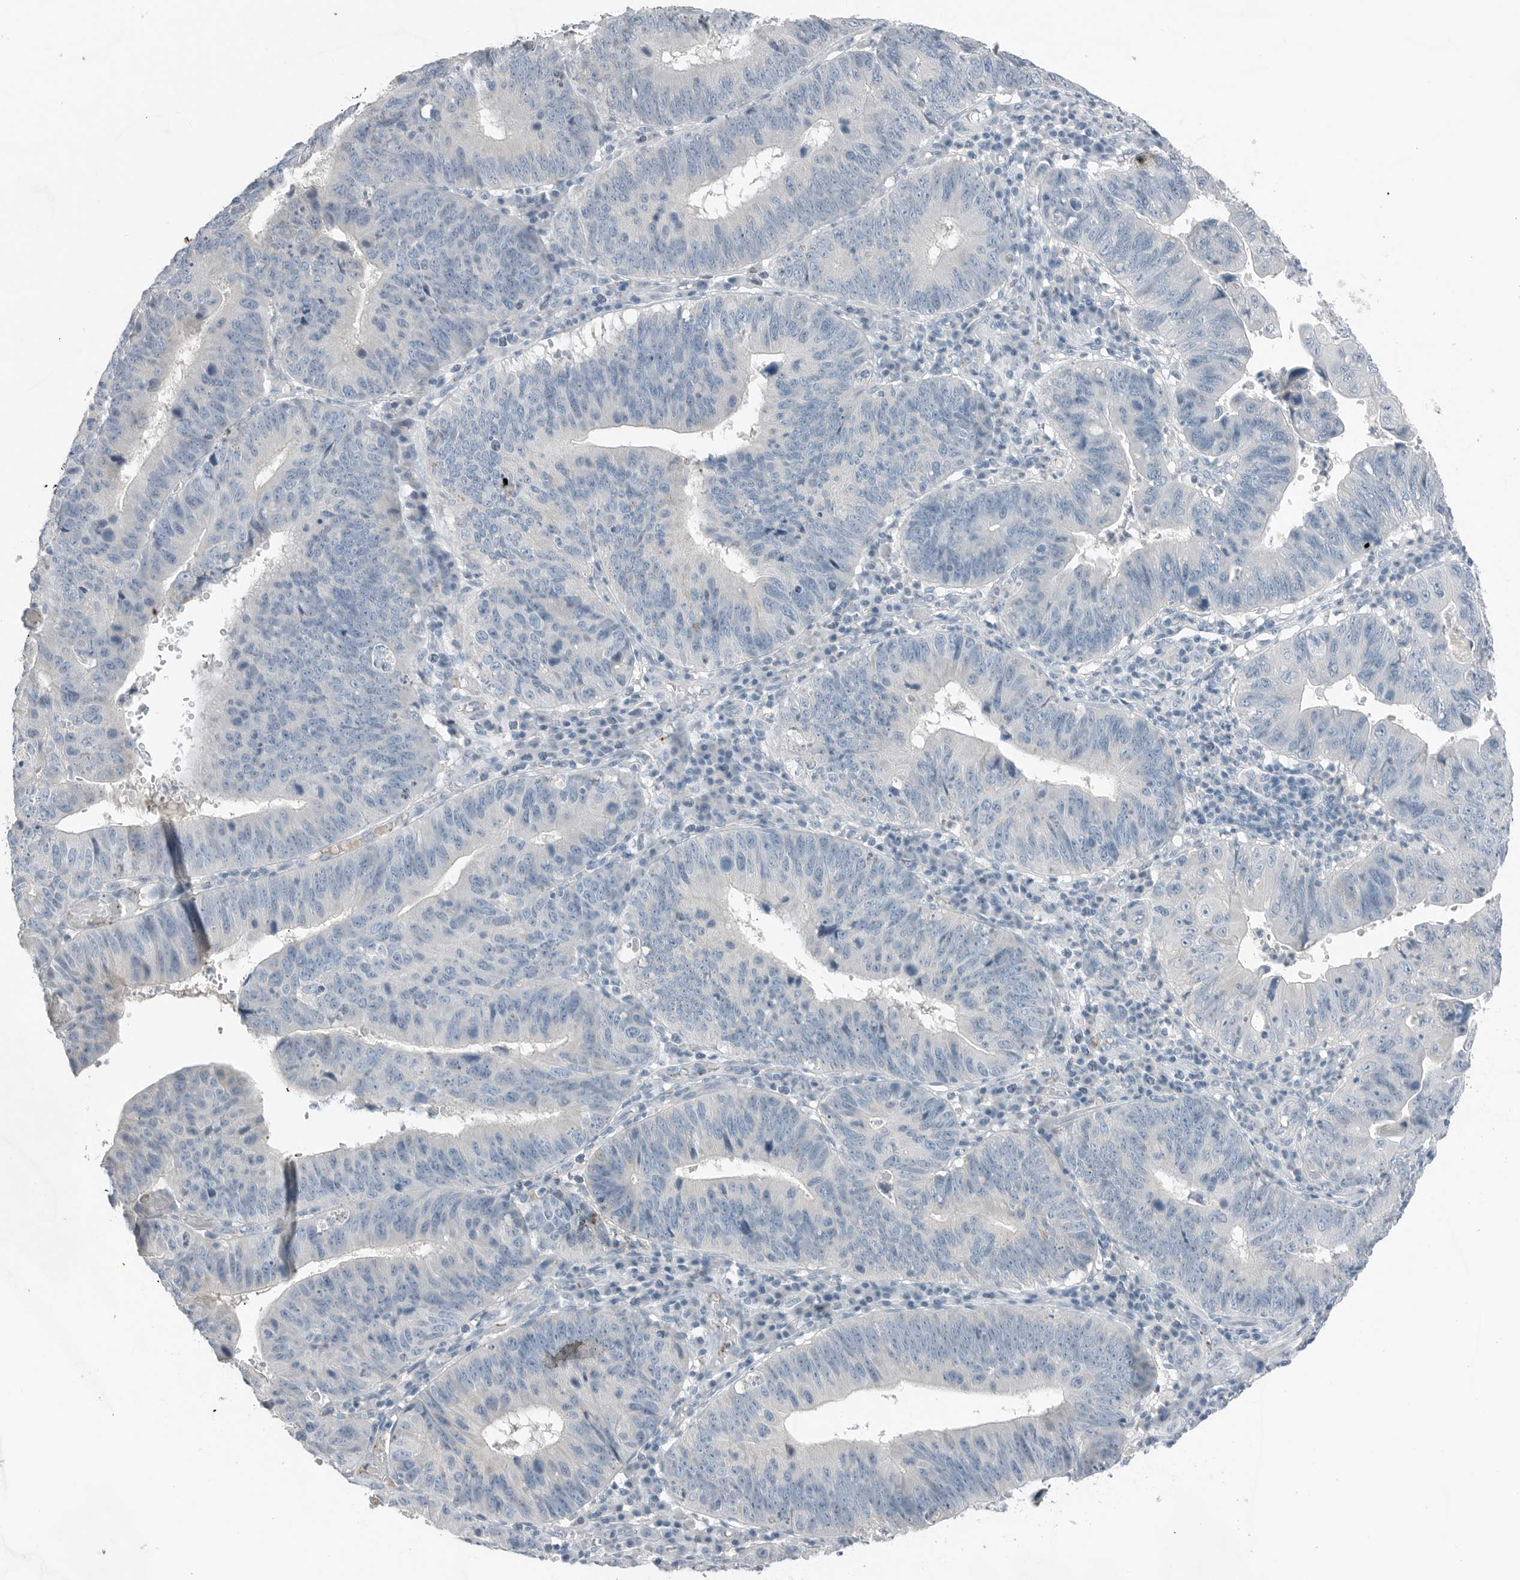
{"staining": {"intensity": "negative", "quantity": "none", "location": "none"}, "tissue": "stomach cancer", "cell_type": "Tumor cells", "image_type": "cancer", "snomed": [{"axis": "morphology", "description": "Adenocarcinoma, NOS"}, {"axis": "topography", "description": "Stomach"}], "caption": "Stomach adenocarcinoma was stained to show a protein in brown. There is no significant positivity in tumor cells. The staining is performed using DAB brown chromogen with nuclei counter-stained in using hematoxylin.", "gene": "SERPINB7", "patient": {"sex": "male", "age": 59}}